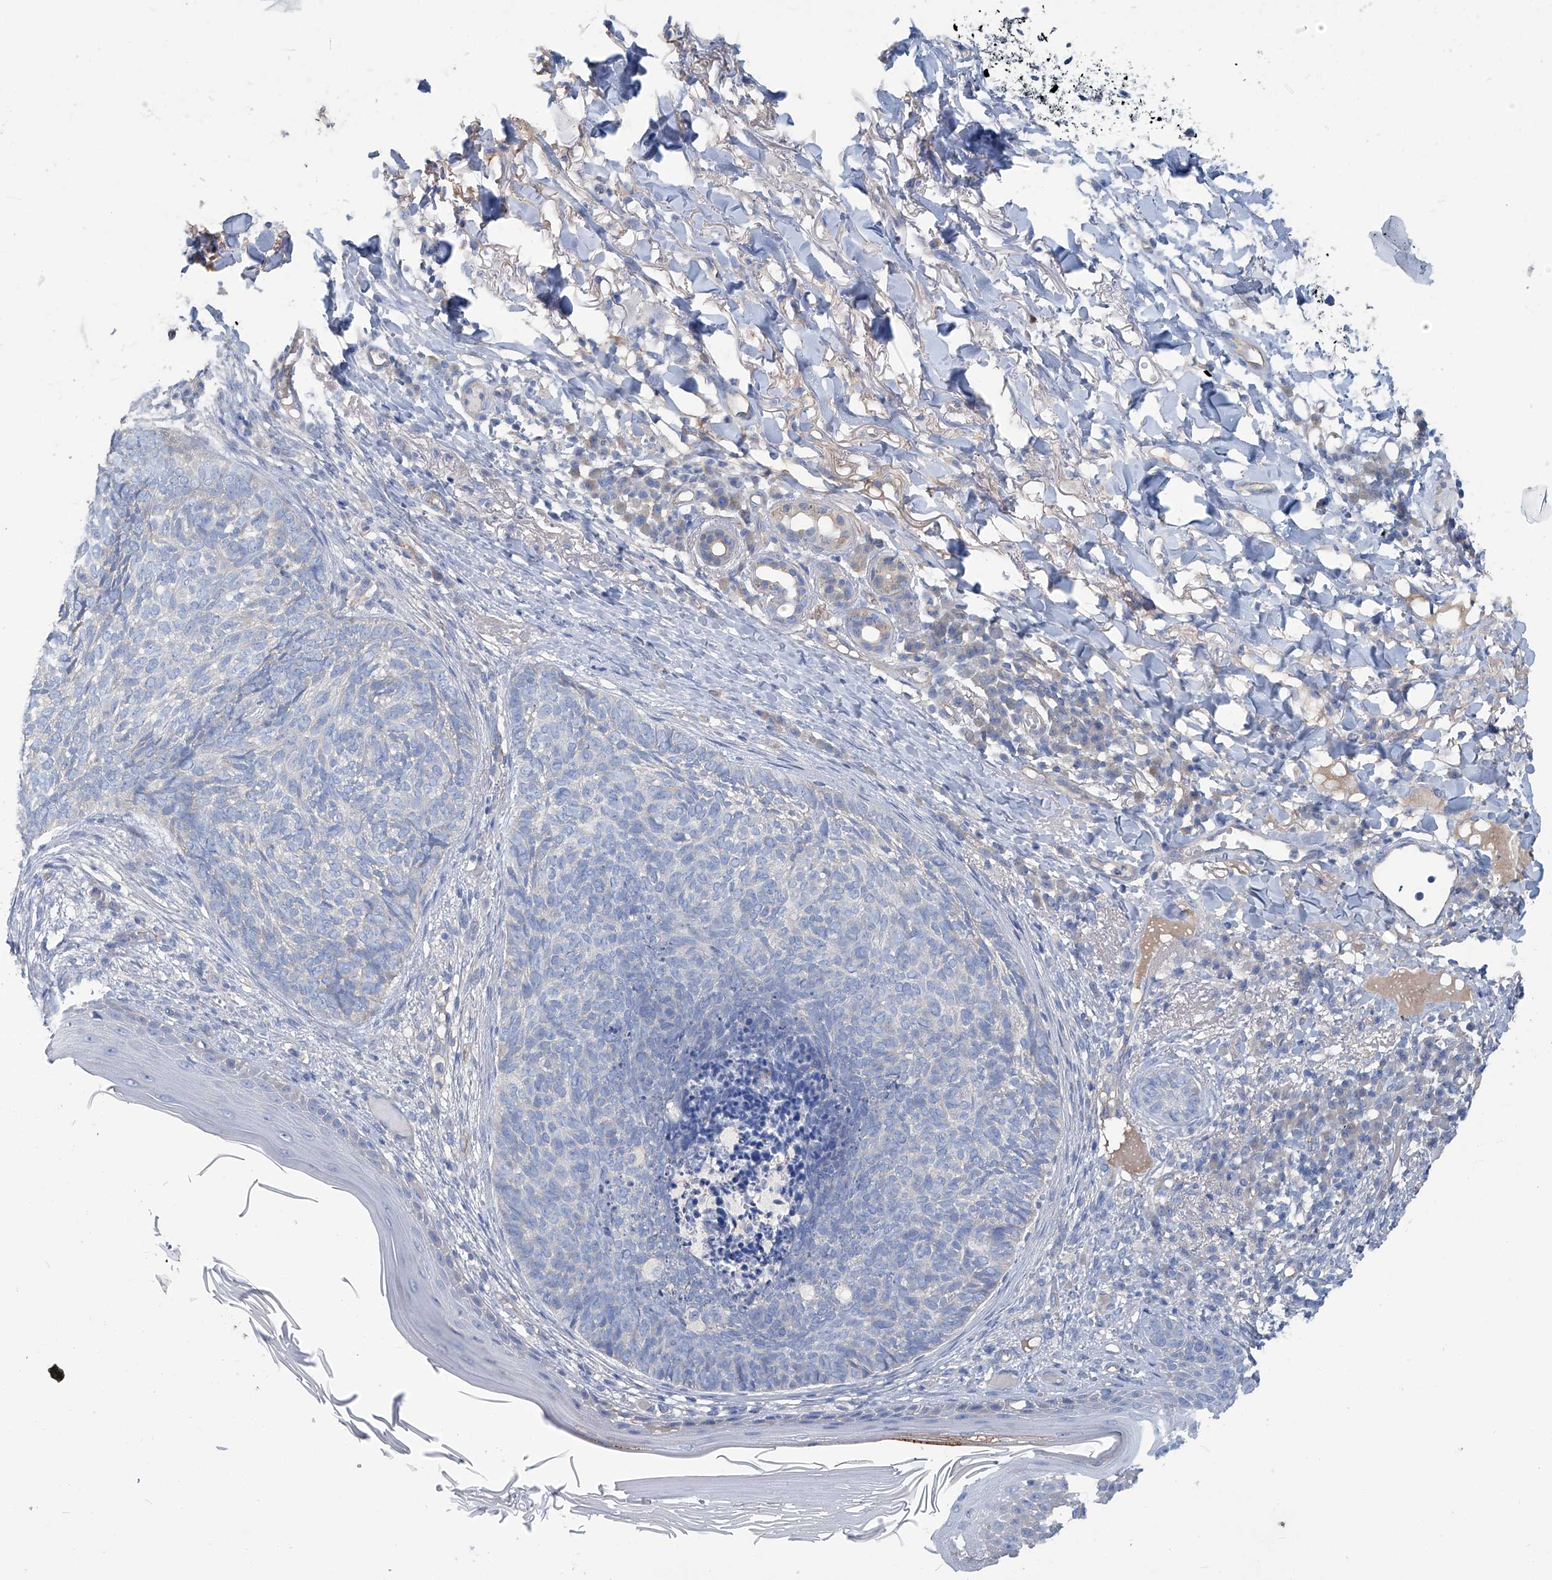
{"staining": {"intensity": "negative", "quantity": "none", "location": "none"}, "tissue": "skin cancer", "cell_type": "Tumor cells", "image_type": "cancer", "snomed": [{"axis": "morphology", "description": "Basal cell carcinoma"}, {"axis": "topography", "description": "Skin"}], "caption": "A micrograph of human skin basal cell carcinoma is negative for staining in tumor cells.", "gene": "PFKL", "patient": {"sex": "male", "age": 85}}